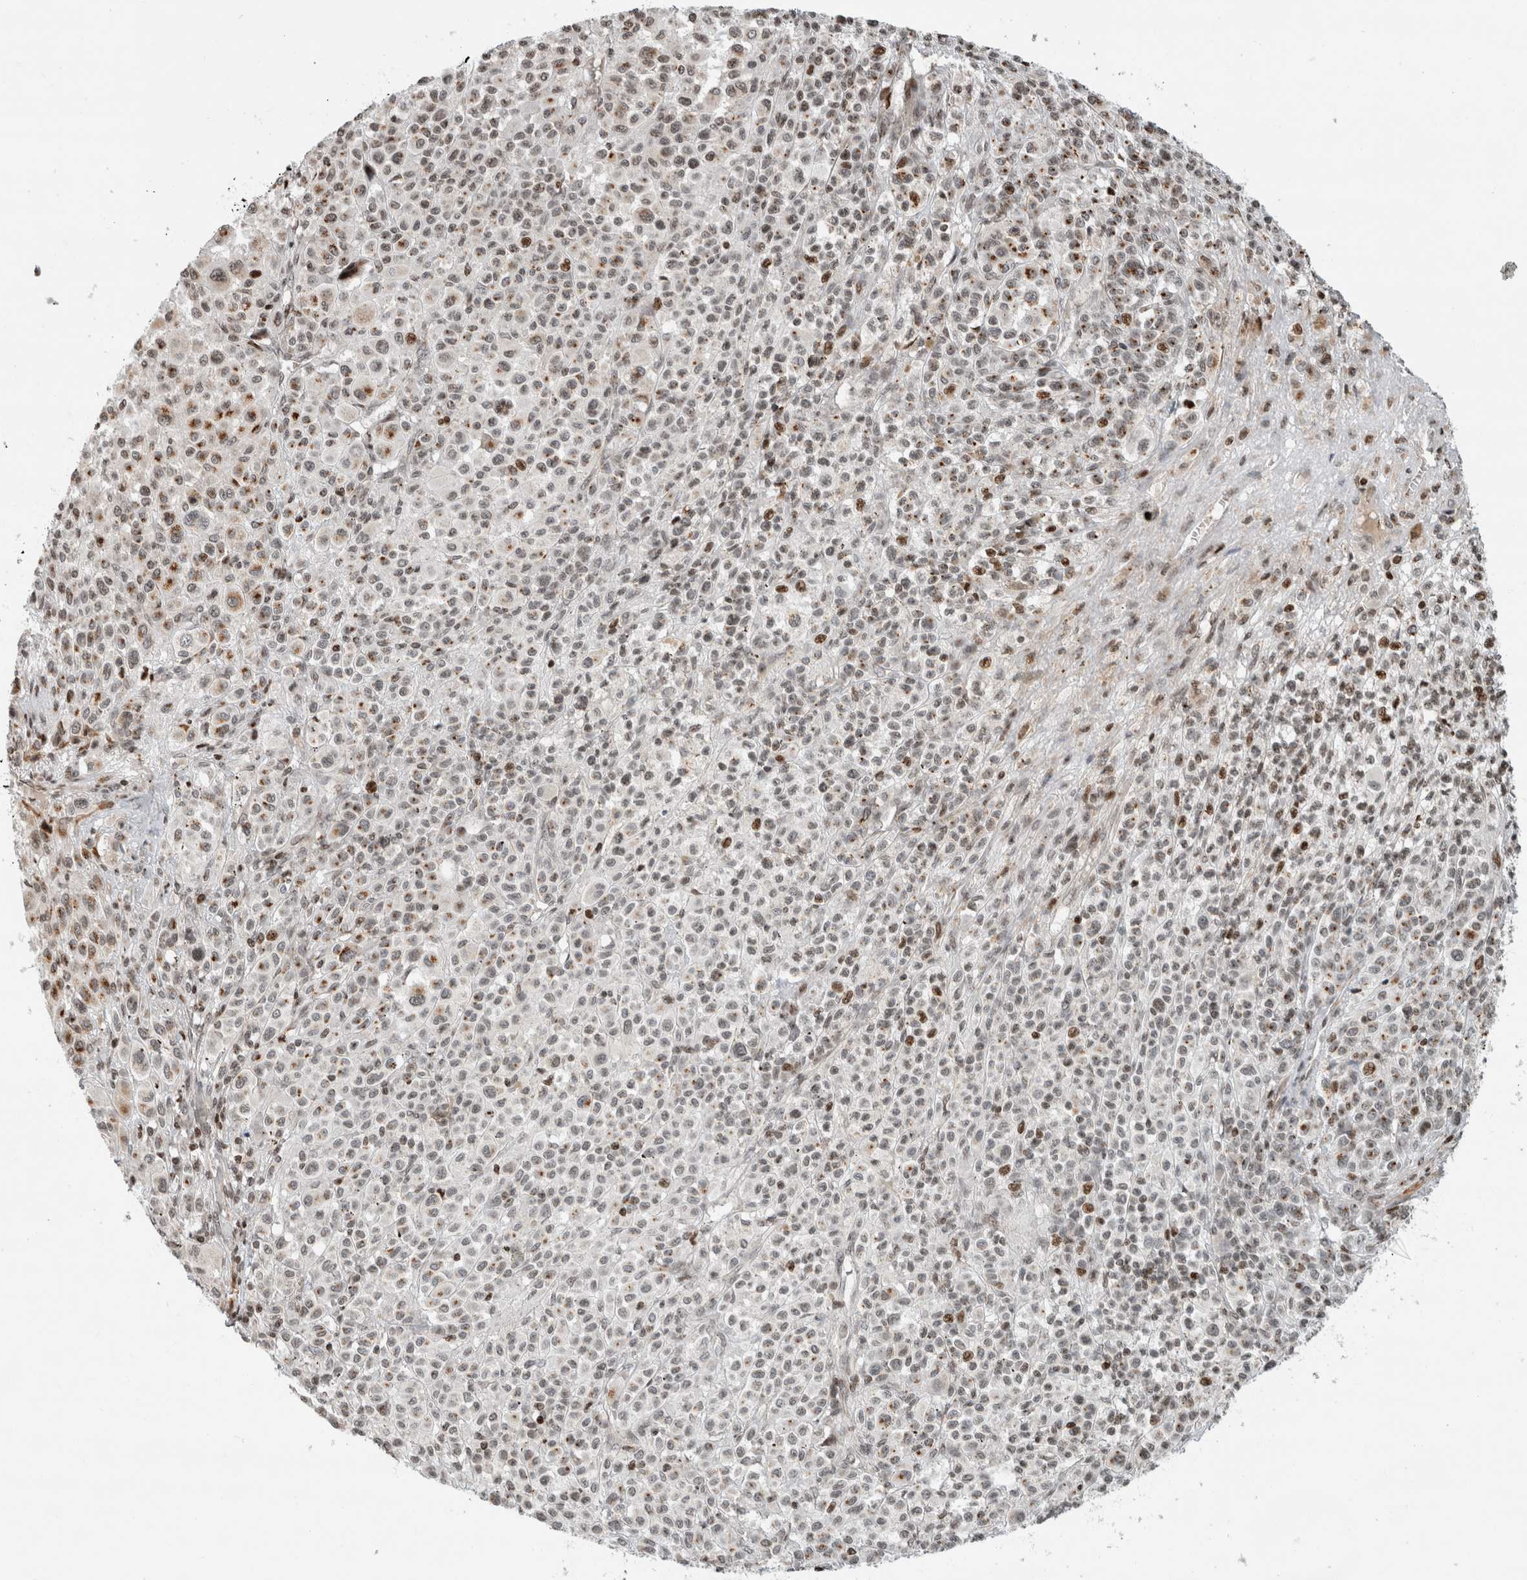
{"staining": {"intensity": "moderate", "quantity": "25%-75%", "location": "cytoplasmic/membranous,nuclear"}, "tissue": "melanoma", "cell_type": "Tumor cells", "image_type": "cancer", "snomed": [{"axis": "morphology", "description": "Malignant melanoma, Metastatic site"}, {"axis": "topography", "description": "Skin"}], "caption": "Immunohistochemistry staining of melanoma, which displays medium levels of moderate cytoplasmic/membranous and nuclear staining in approximately 25%-75% of tumor cells indicating moderate cytoplasmic/membranous and nuclear protein staining. The staining was performed using DAB (brown) for protein detection and nuclei were counterstained in hematoxylin (blue).", "gene": "GINS4", "patient": {"sex": "female", "age": 74}}